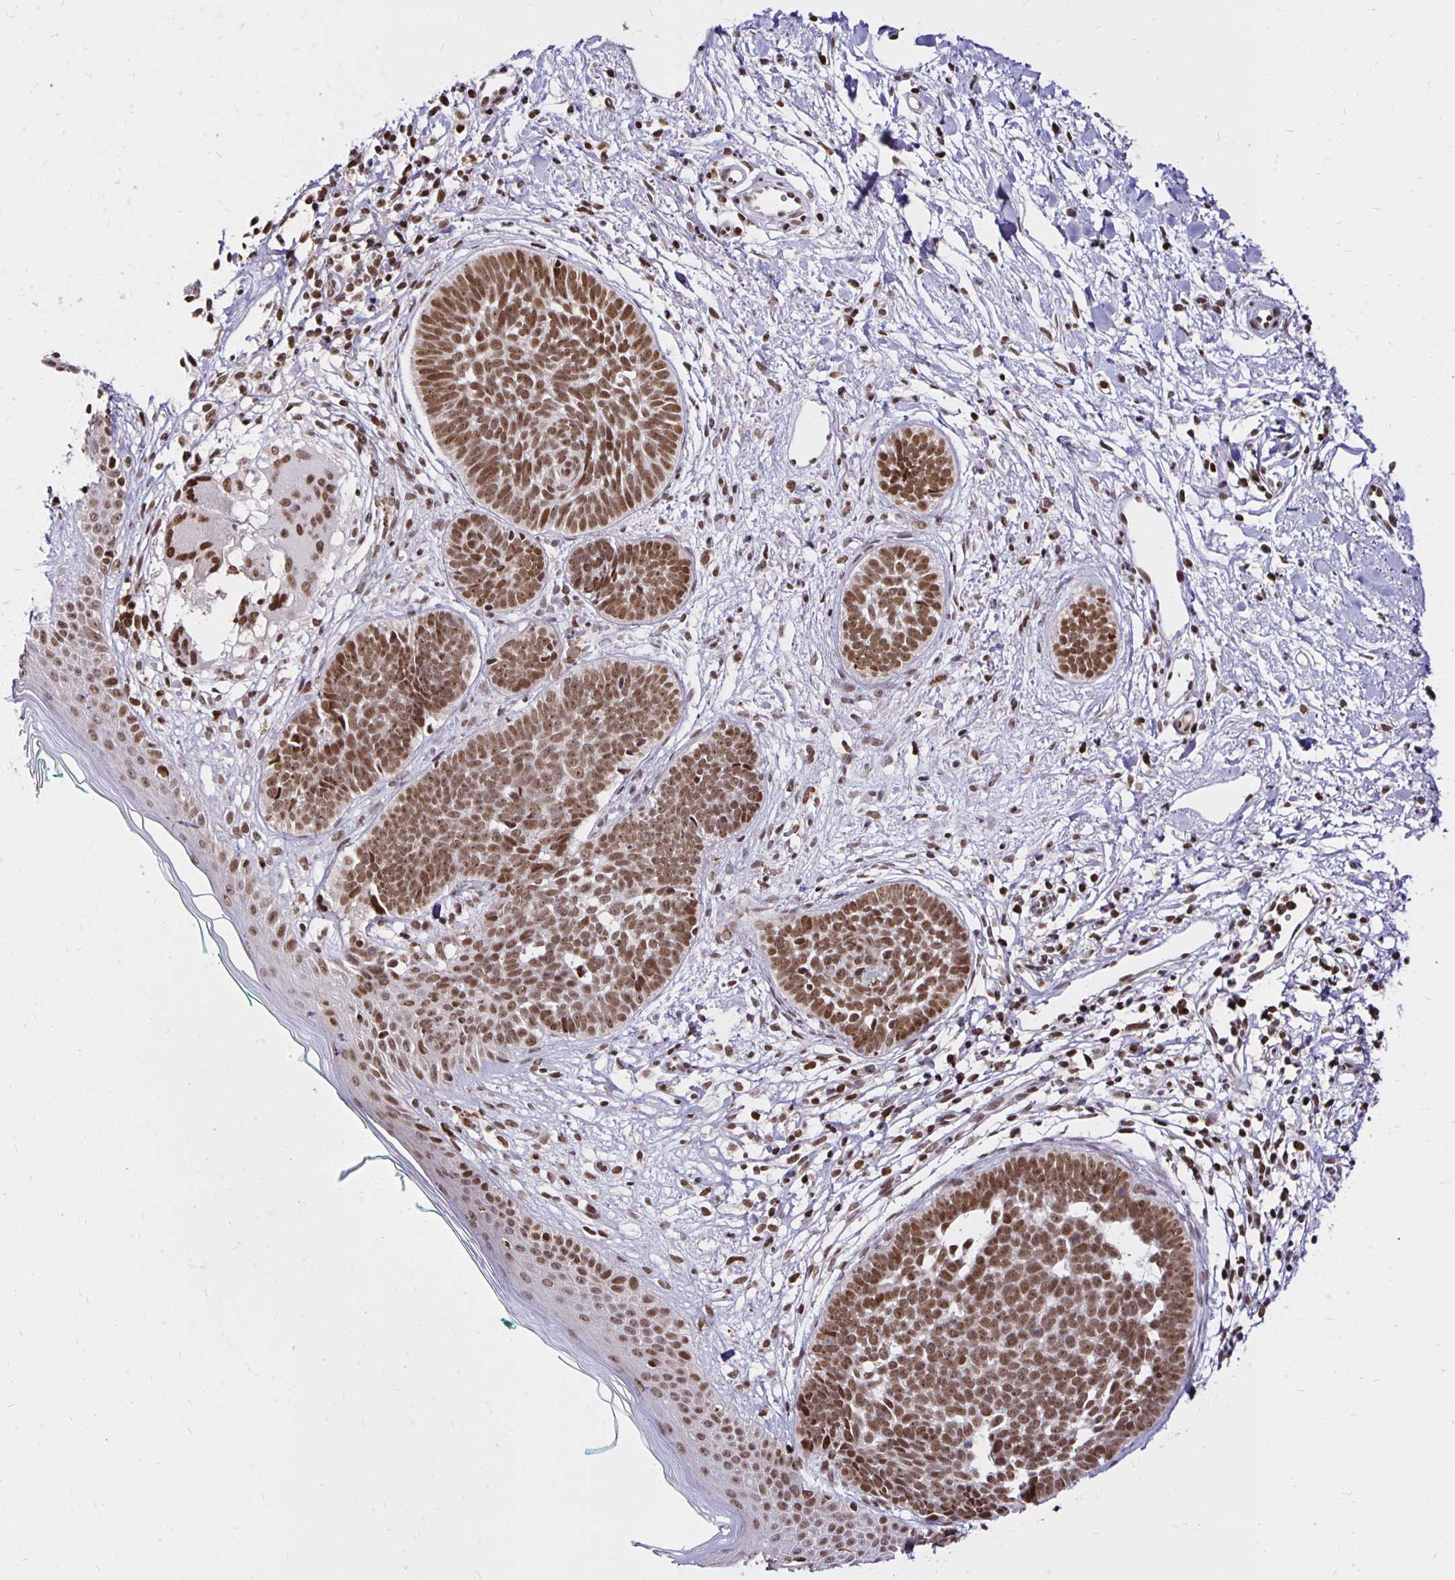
{"staining": {"intensity": "moderate", "quantity": ">75%", "location": "nuclear"}, "tissue": "skin cancer", "cell_type": "Tumor cells", "image_type": "cancer", "snomed": [{"axis": "morphology", "description": "Basal cell carcinoma"}, {"axis": "topography", "description": "Skin"}, {"axis": "topography", "description": "Skin of neck"}, {"axis": "topography", "description": "Skin of shoulder"}, {"axis": "topography", "description": "Skin of back"}], "caption": "Basal cell carcinoma (skin) stained for a protein shows moderate nuclear positivity in tumor cells.", "gene": "ZNF579", "patient": {"sex": "male", "age": 80}}